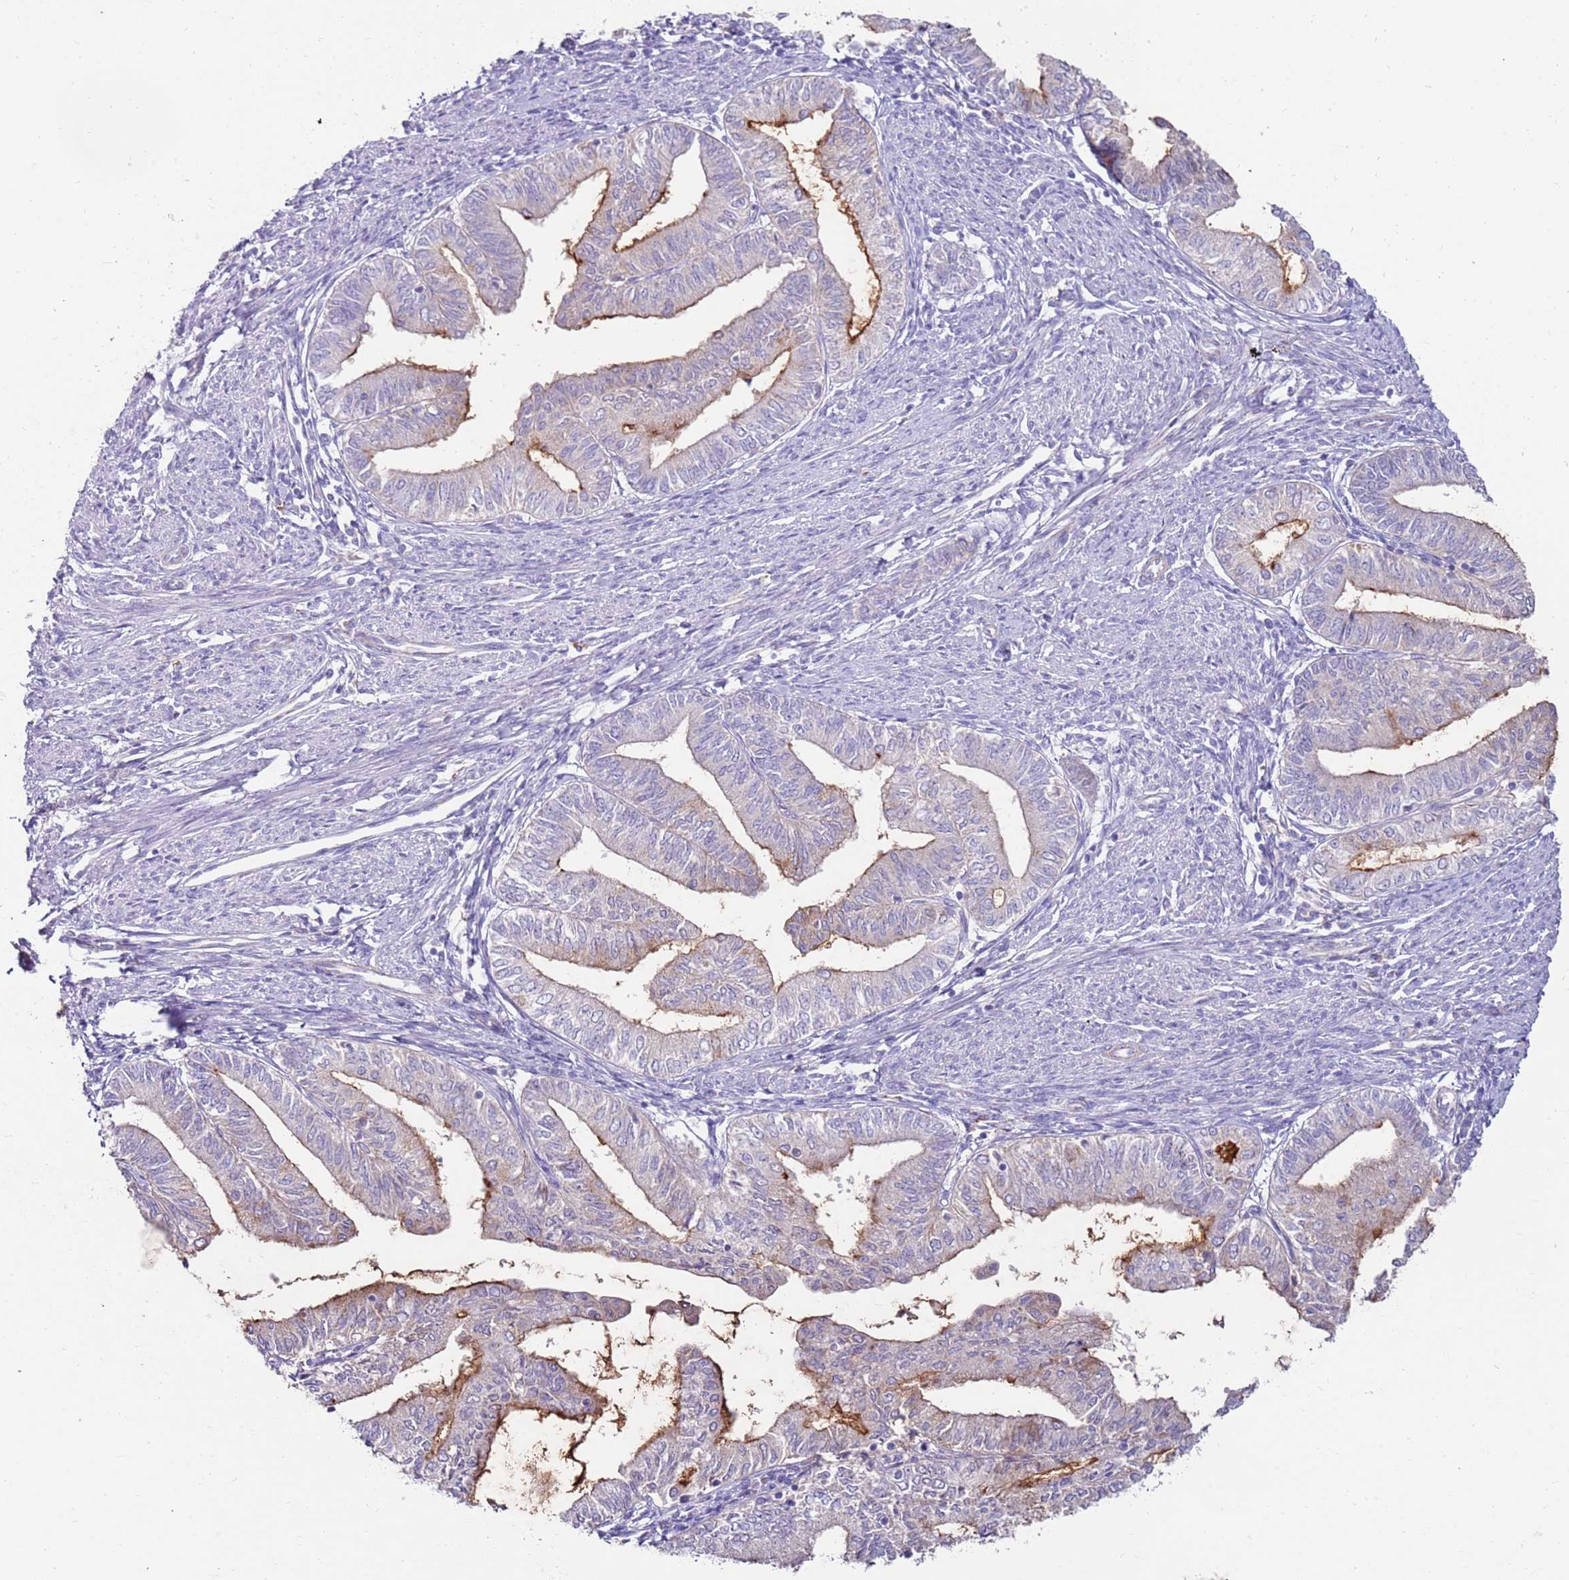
{"staining": {"intensity": "moderate", "quantity": "<25%", "location": "cytoplasmic/membranous"}, "tissue": "endometrial cancer", "cell_type": "Tumor cells", "image_type": "cancer", "snomed": [{"axis": "morphology", "description": "Adenocarcinoma, NOS"}, {"axis": "topography", "description": "Endometrium"}], "caption": "This image exhibits immunohistochemistry staining of human endometrial cancer (adenocarcinoma), with low moderate cytoplasmic/membranous staining in about <25% of tumor cells.", "gene": "SLC44A4", "patient": {"sex": "female", "age": 66}}